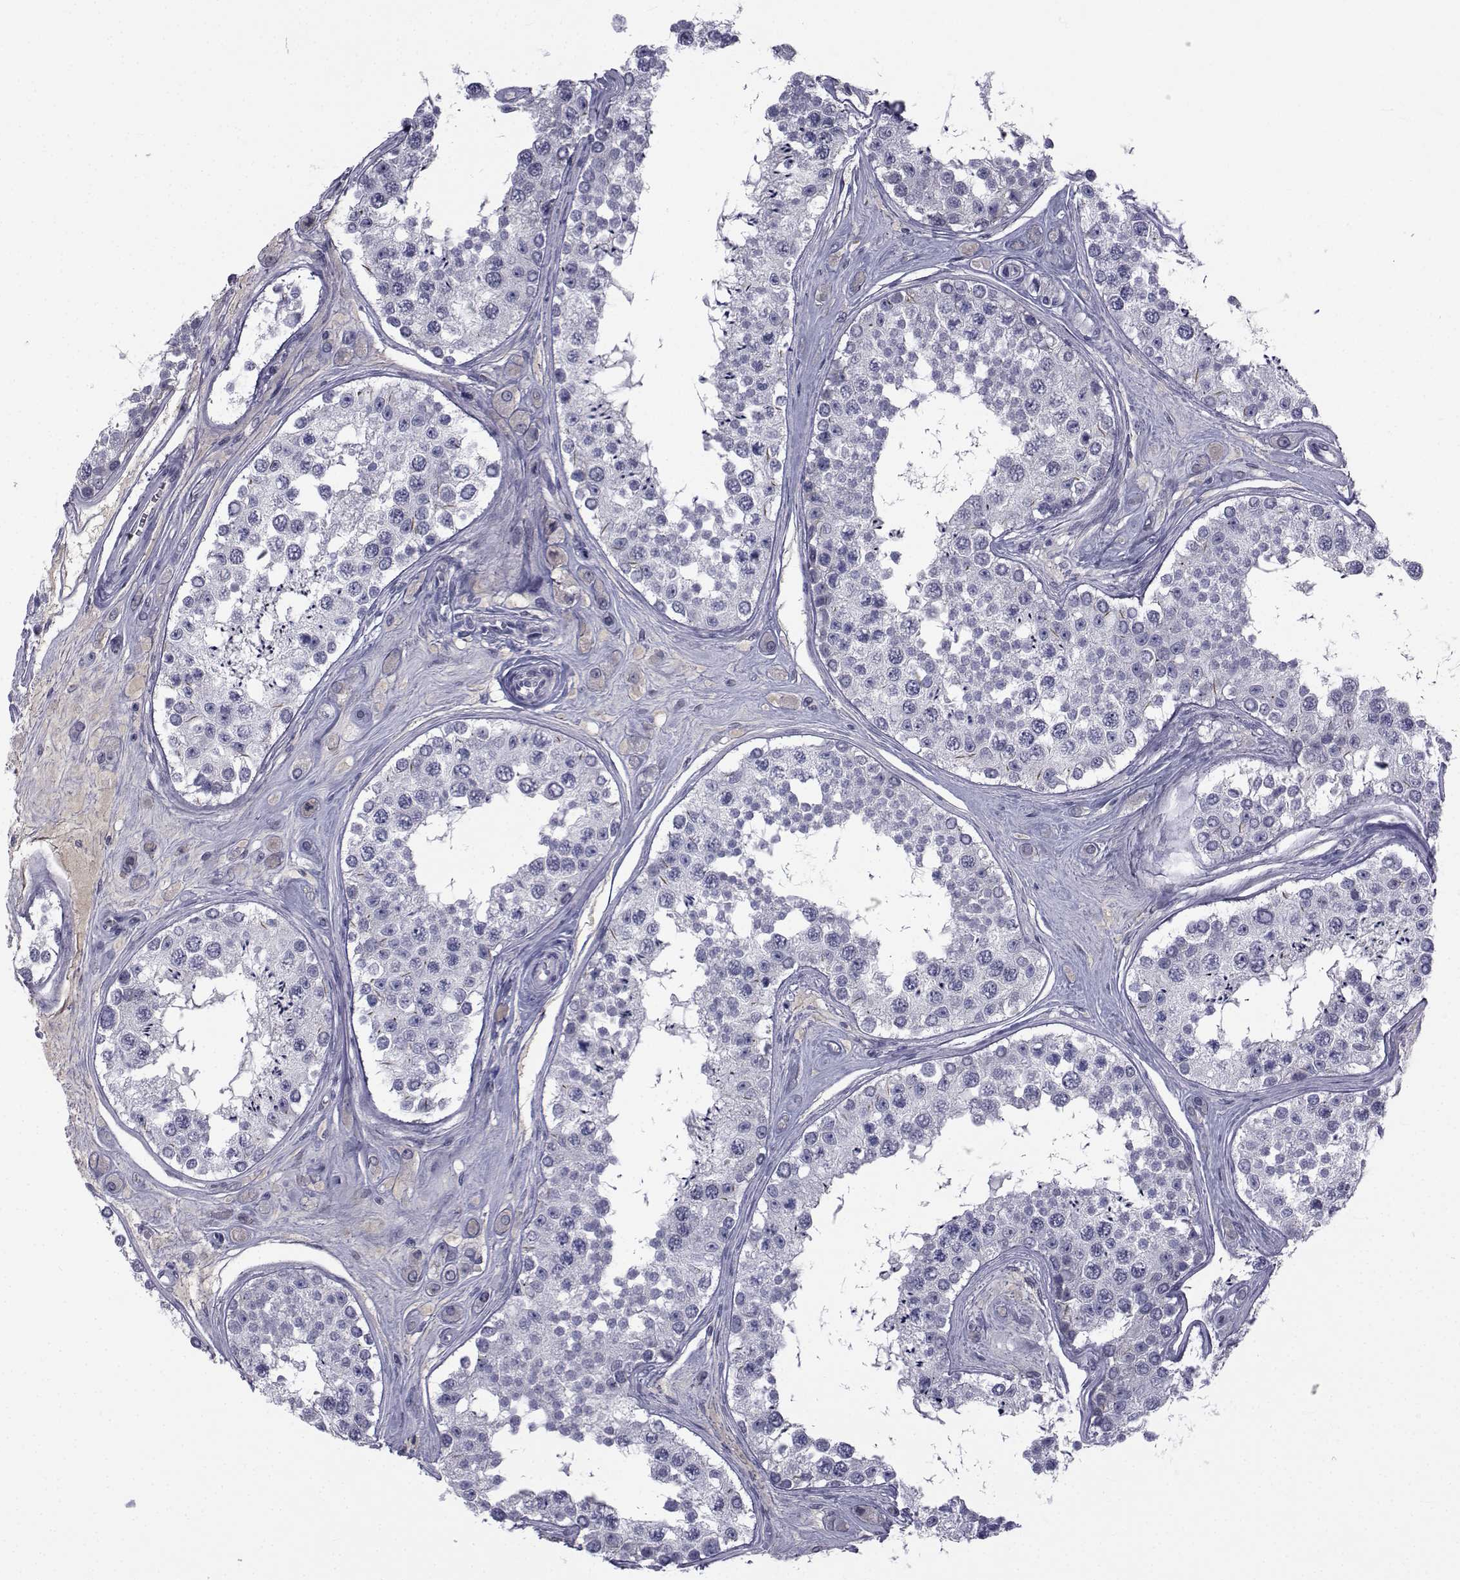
{"staining": {"intensity": "negative", "quantity": "none", "location": "none"}, "tissue": "testis", "cell_type": "Cells in seminiferous ducts", "image_type": "normal", "snomed": [{"axis": "morphology", "description": "Normal tissue, NOS"}, {"axis": "topography", "description": "Testis"}], "caption": "High power microscopy photomicrograph of an immunohistochemistry (IHC) histopathology image of benign testis, revealing no significant positivity in cells in seminiferous ducts.", "gene": "PAX2", "patient": {"sex": "male", "age": 25}}